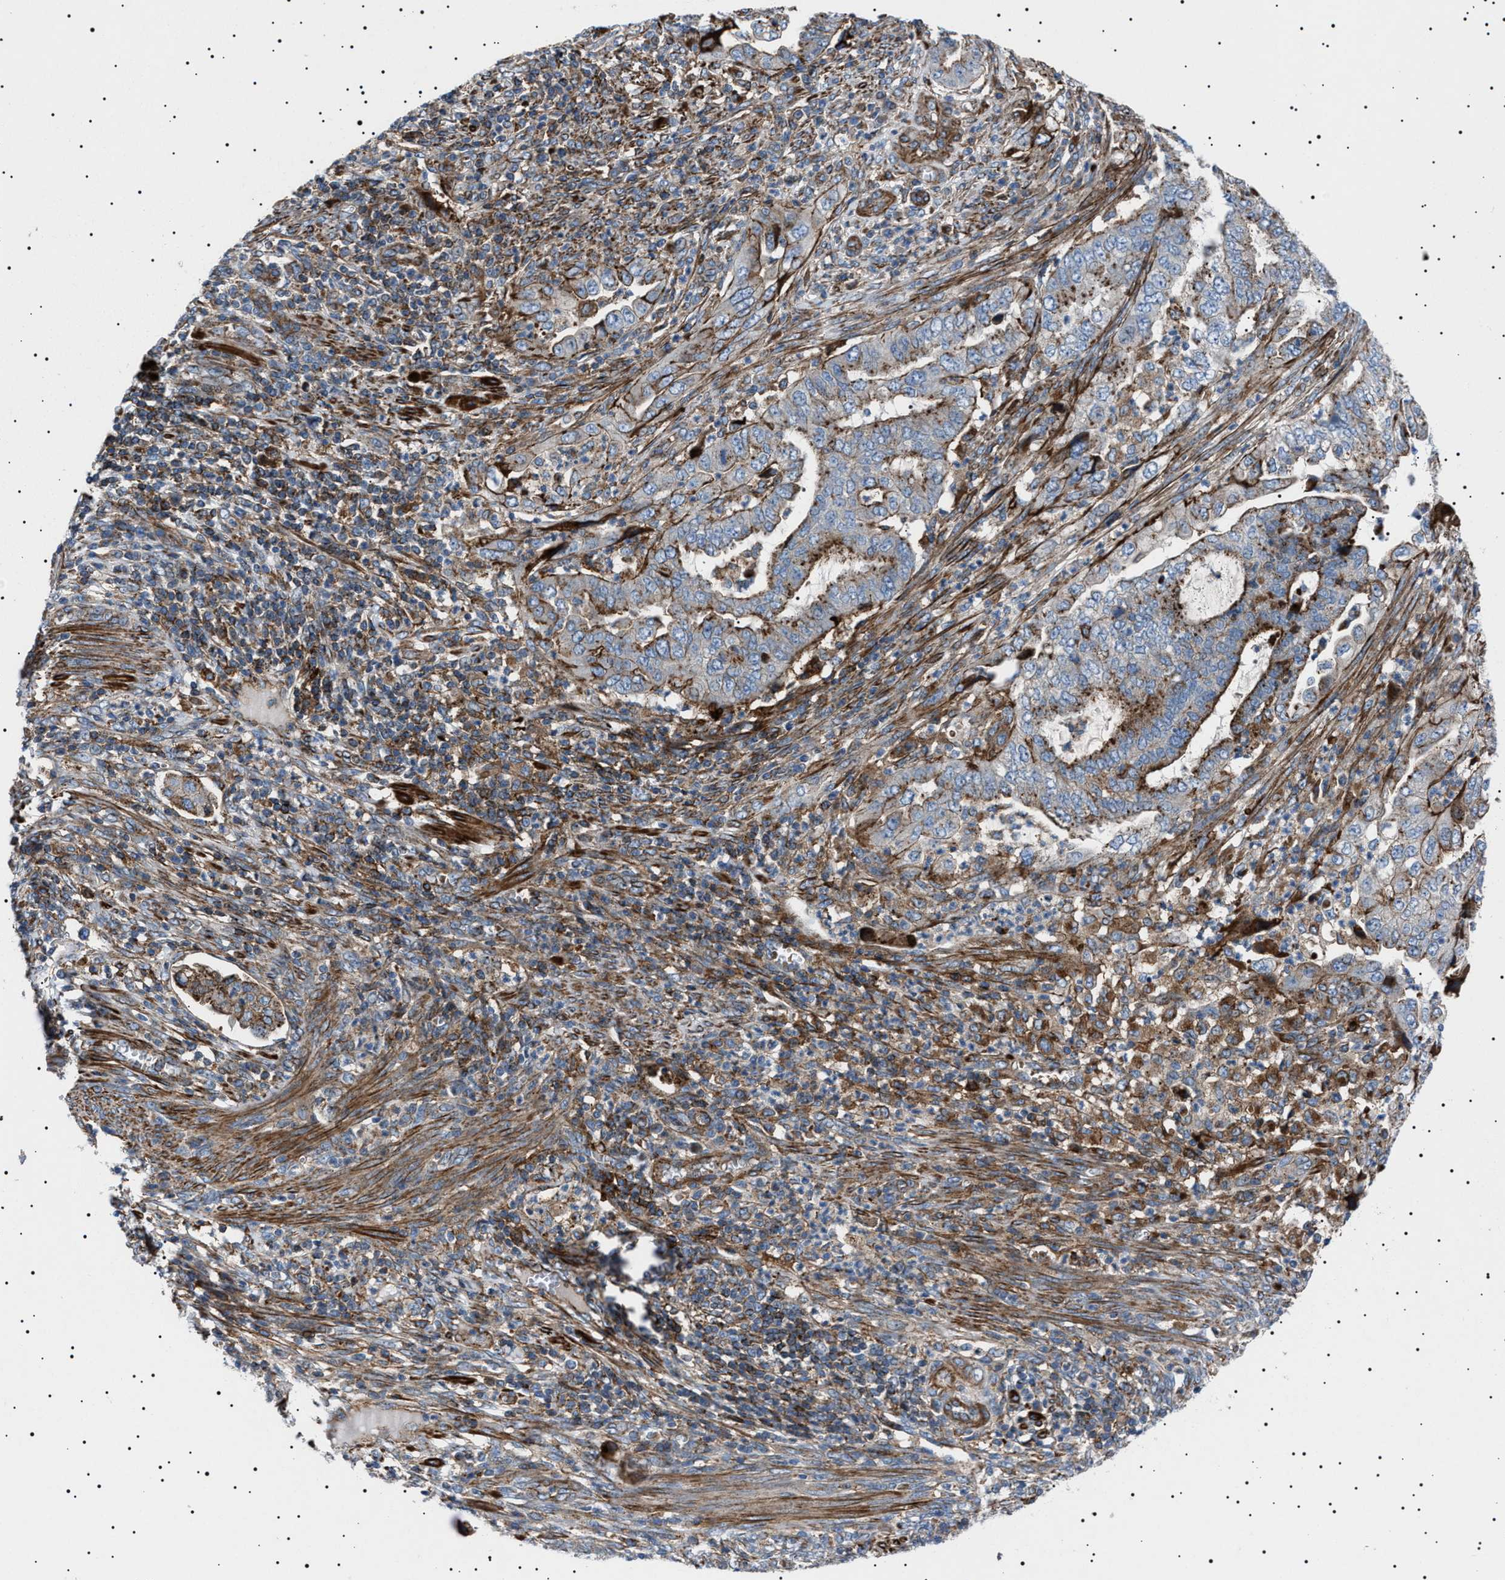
{"staining": {"intensity": "strong", "quantity": "<25%", "location": "cytoplasmic/membranous"}, "tissue": "endometrial cancer", "cell_type": "Tumor cells", "image_type": "cancer", "snomed": [{"axis": "morphology", "description": "Adenocarcinoma, NOS"}, {"axis": "topography", "description": "Endometrium"}], "caption": "DAB immunohistochemical staining of endometrial adenocarcinoma reveals strong cytoplasmic/membranous protein positivity in approximately <25% of tumor cells. The staining is performed using DAB brown chromogen to label protein expression. The nuclei are counter-stained blue using hematoxylin.", "gene": "NEU1", "patient": {"sex": "female", "age": 51}}